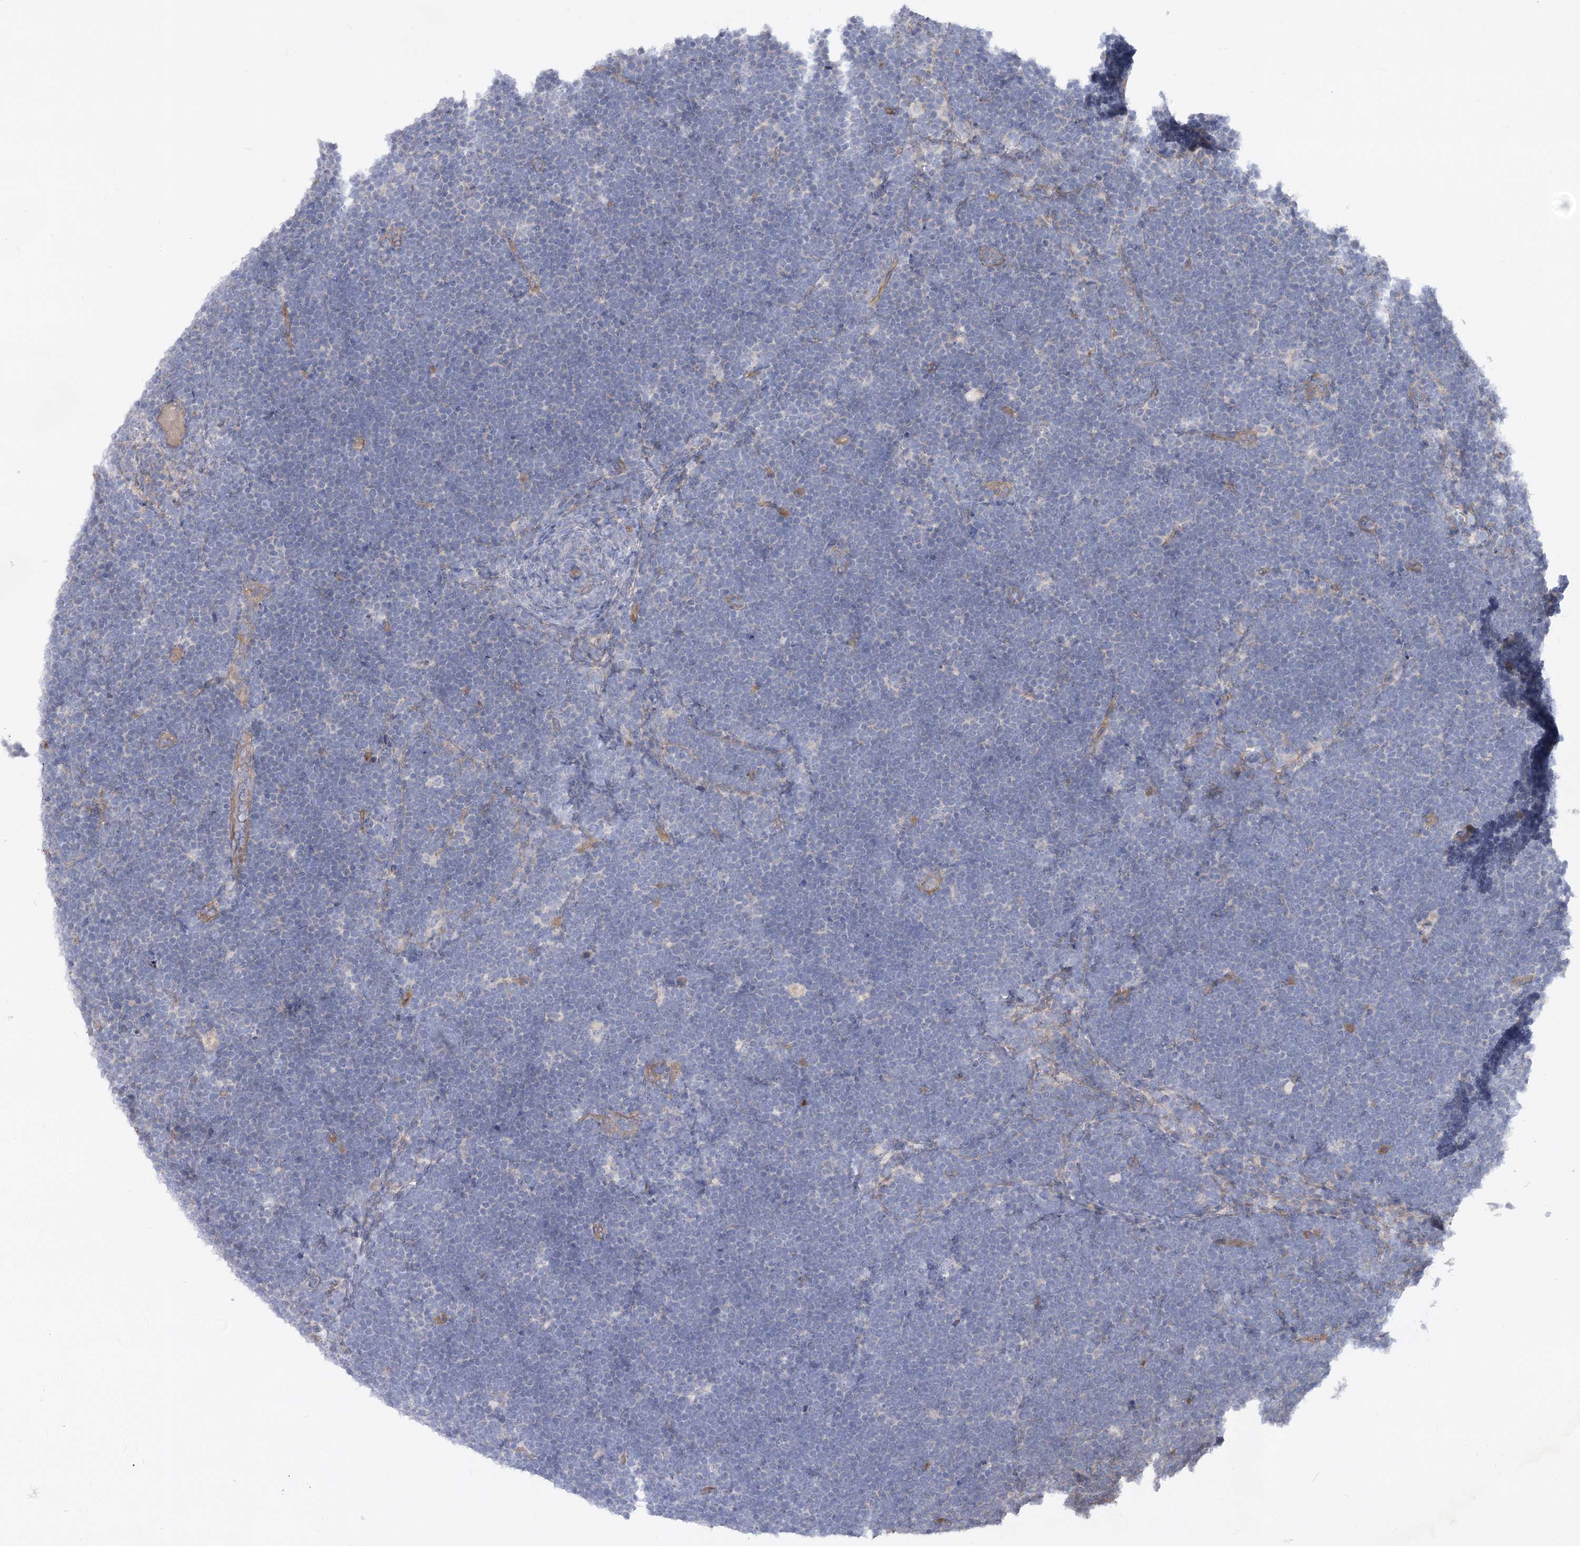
{"staining": {"intensity": "negative", "quantity": "none", "location": "none"}, "tissue": "lymphoma", "cell_type": "Tumor cells", "image_type": "cancer", "snomed": [{"axis": "morphology", "description": "Malignant lymphoma, non-Hodgkin's type, High grade"}, {"axis": "topography", "description": "Lymph node"}], "caption": "This is an immunohistochemistry (IHC) image of high-grade malignant lymphoma, non-Hodgkin's type. There is no positivity in tumor cells.", "gene": "RIN2", "patient": {"sex": "male", "age": 13}}